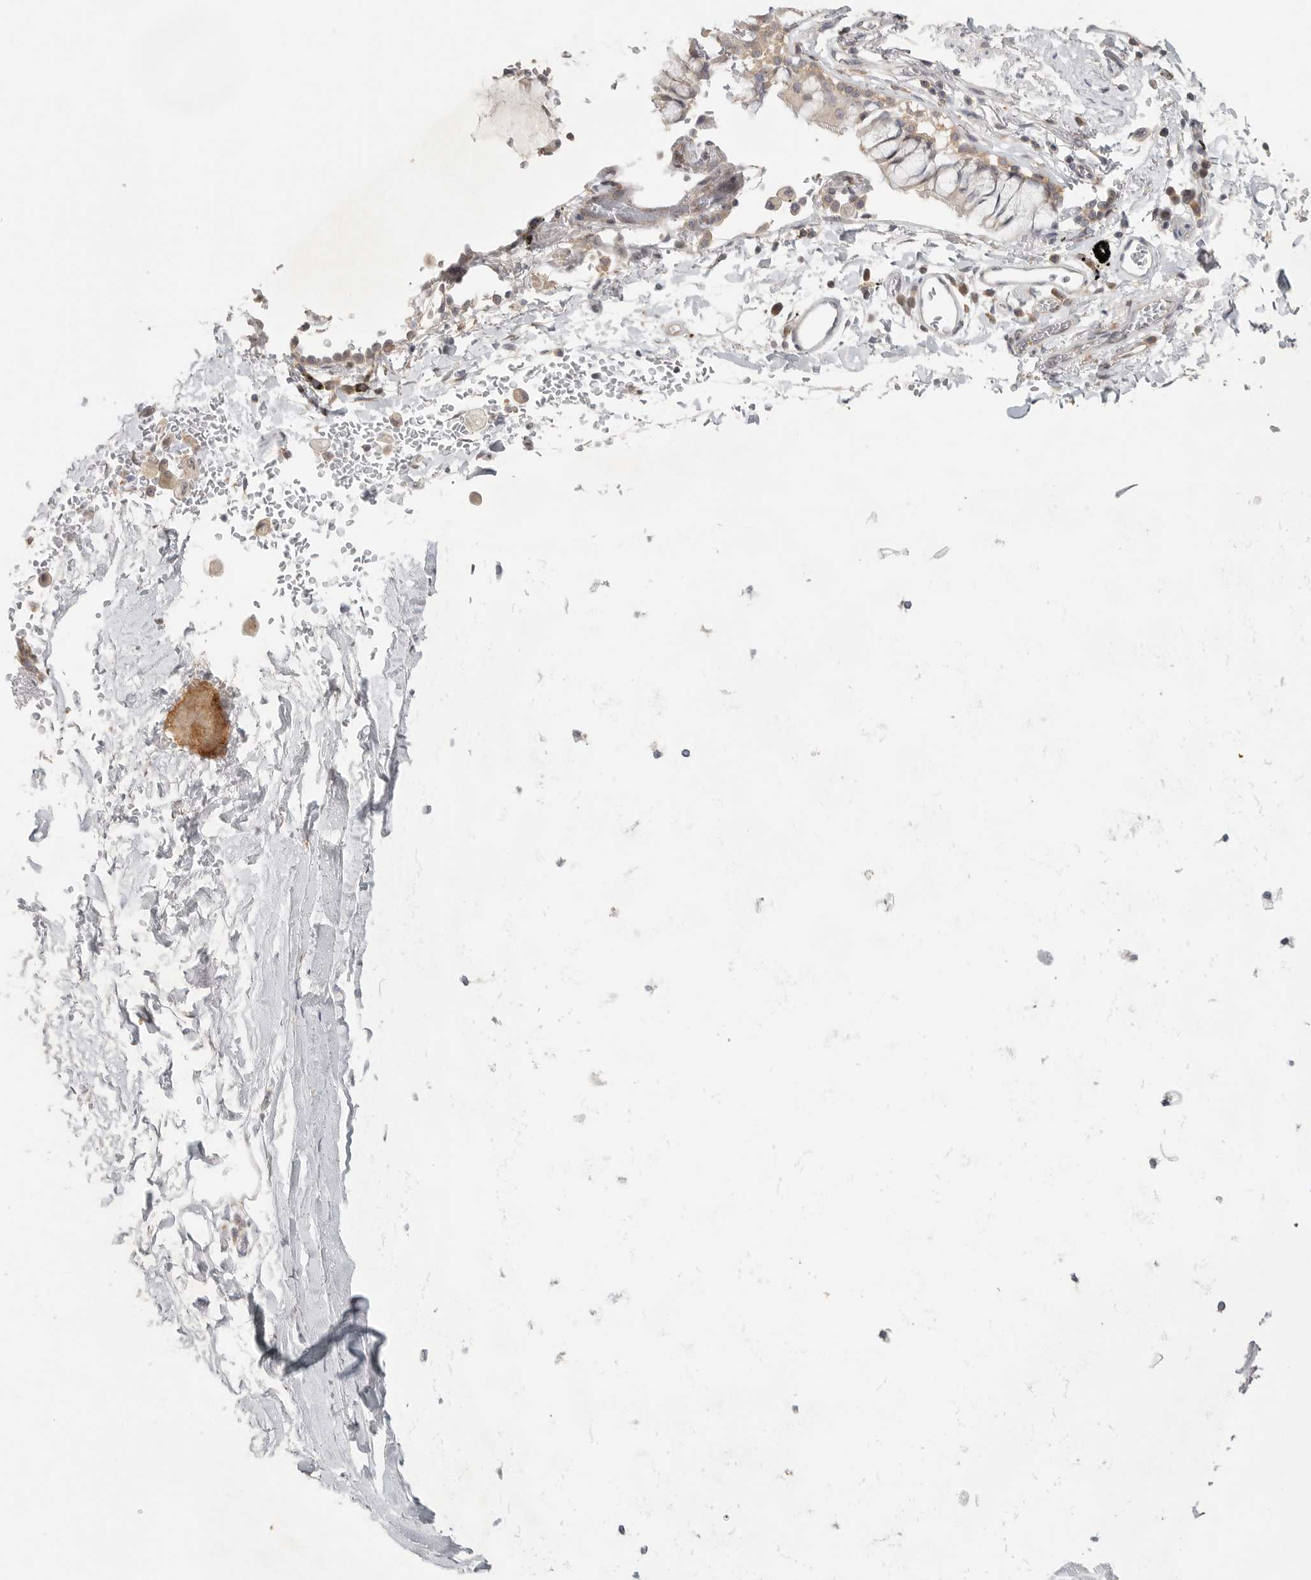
{"staining": {"intensity": "weak", "quantity": "25%-75%", "location": "cytoplasmic/membranous"}, "tissue": "bronchus", "cell_type": "Respiratory epithelial cells", "image_type": "normal", "snomed": [{"axis": "morphology", "description": "Normal tissue, NOS"}, {"axis": "morphology", "description": "Inflammation, NOS"}, {"axis": "topography", "description": "Cartilage tissue"}, {"axis": "topography", "description": "Bronchus"}, {"axis": "topography", "description": "Lung"}], "caption": "Weak cytoplasmic/membranous positivity for a protein is appreciated in about 25%-75% of respiratory epithelial cells of normal bronchus using immunohistochemistry.", "gene": "HDAC6", "patient": {"sex": "female", "age": 64}}